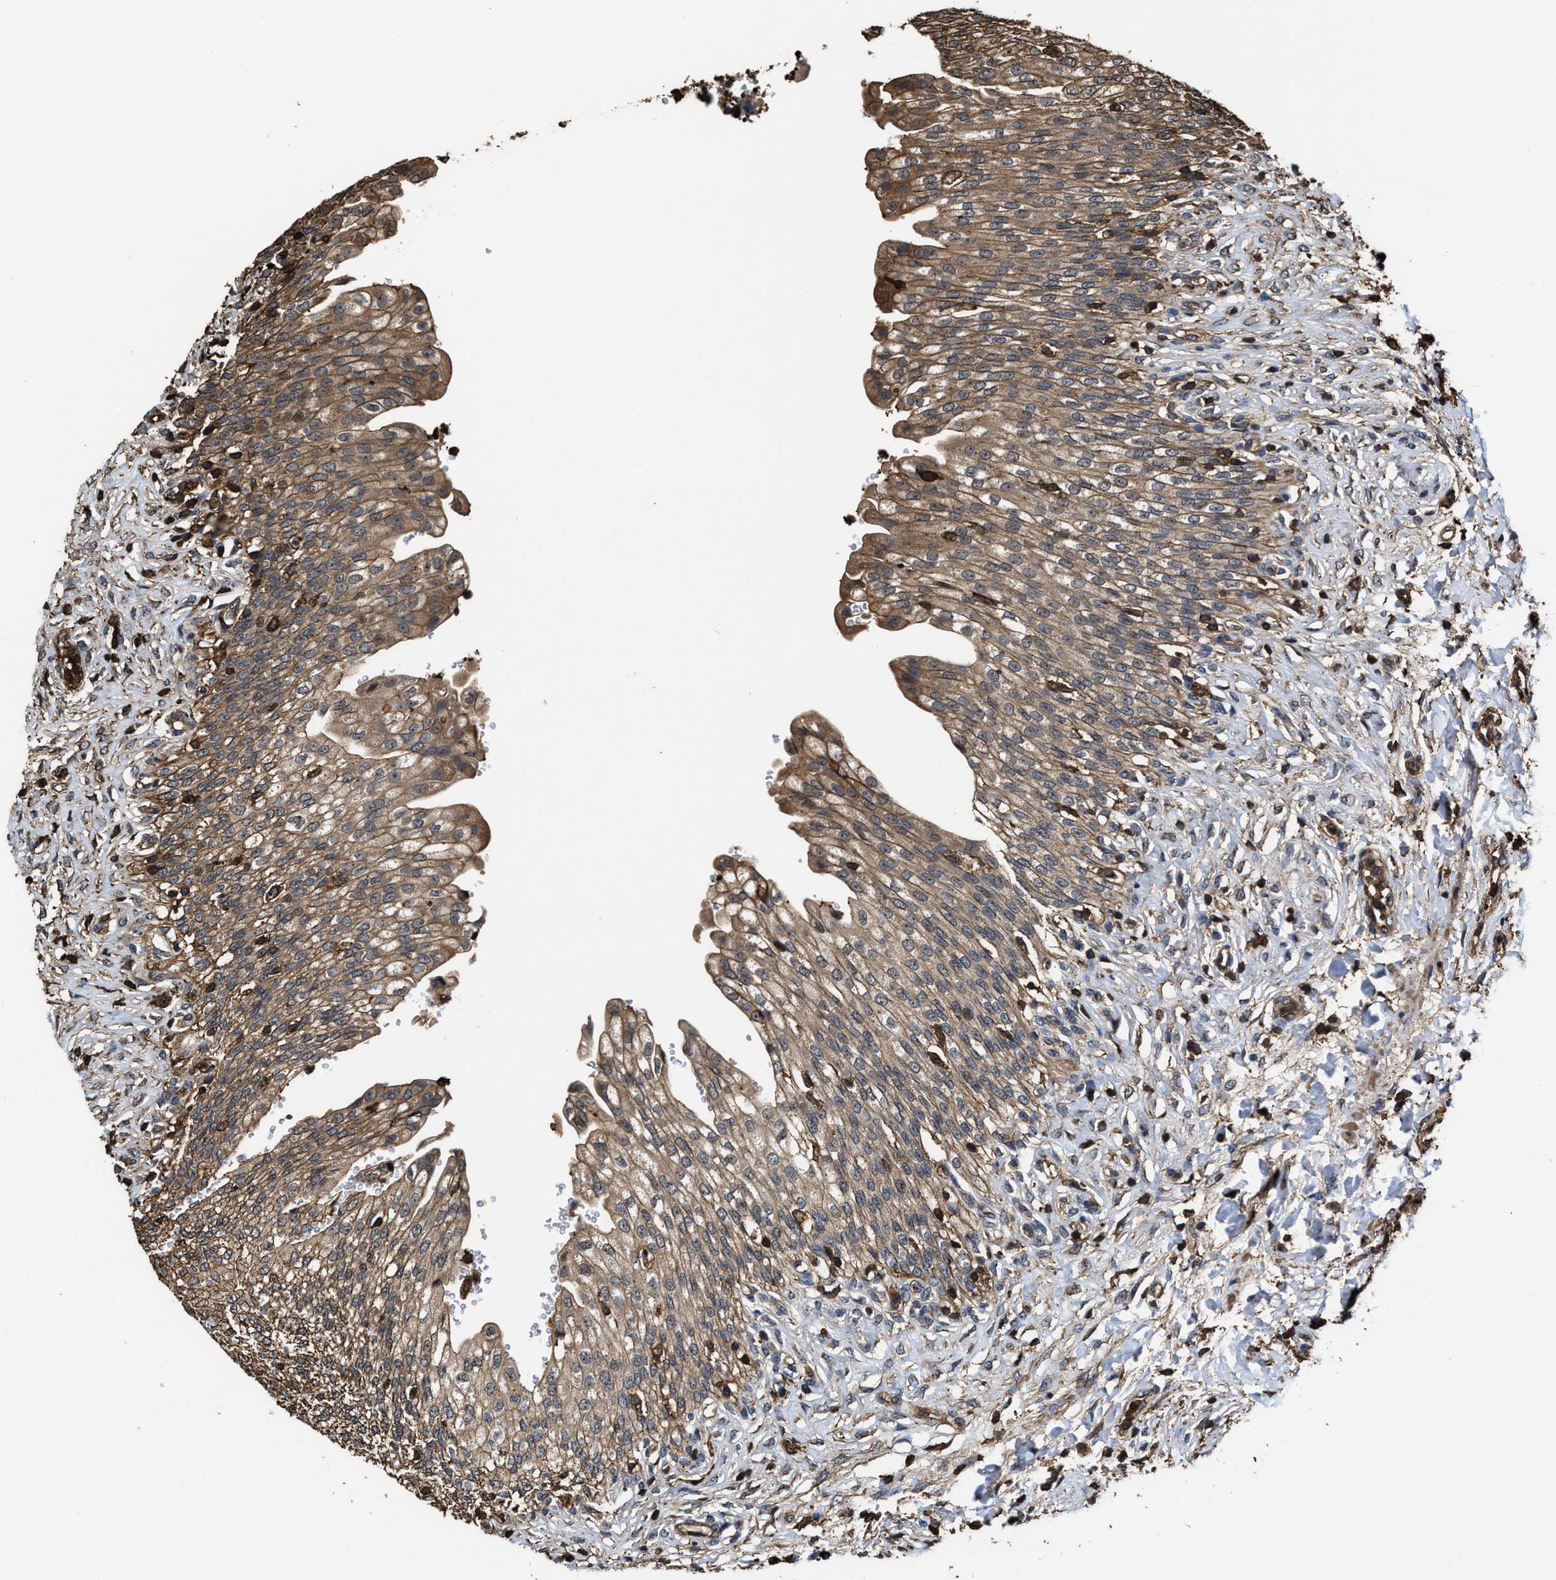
{"staining": {"intensity": "moderate", "quantity": ">75%", "location": "cytoplasmic/membranous"}, "tissue": "urinary bladder", "cell_type": "Urothelial cells", "image_type": "normal", "snomed": [{"axis": "morphology", "description": "Urothelial carcinoma, High grade"}, {"axis": "topography", "description": "Urinary bladder"}], "caption": "Protein analysis of normal urinary bladder demonstrates moderate cytoplasmic/membranous staining in about >75% of urothelial cells.", "gene": "KBTBD2", "patient": {"sex": "male", "age": 46}}